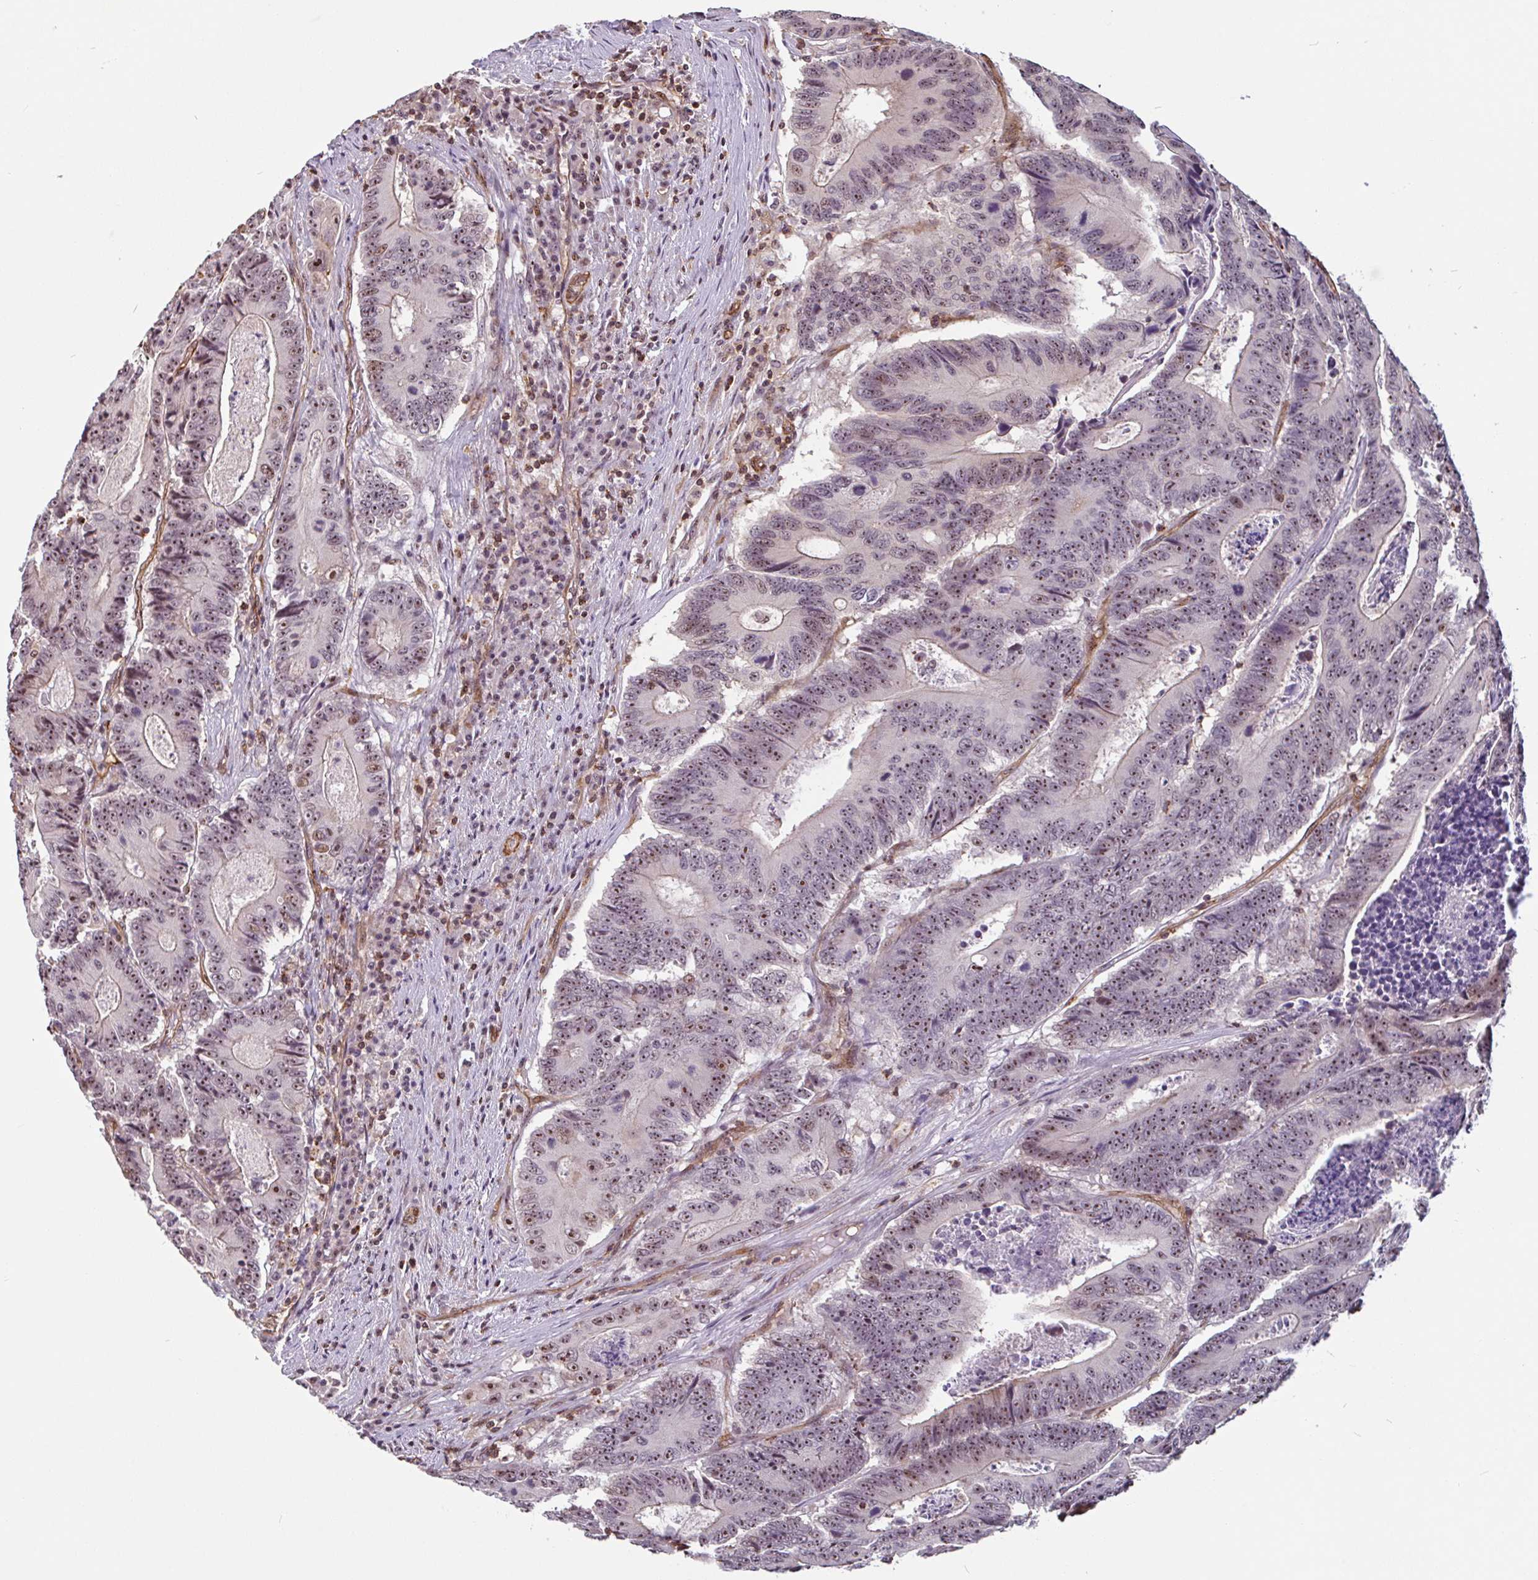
{"staining": {"intensity": "moderate", "quantity": ">75%", "location": "nuclear"}, "tissue": "colorectal cancer", "cell_type": "Tumor cells", "image_type": "cancer", "snomed": [{"axis": "morphology", "description": "Adenocarcinoma, NOS"}, {"axis": "topography", "description": "Colon"}], "caption": "IHC (DAB) staining of adenocarcinoma (colorectal) reveals moderate nuclear protein expression in approximately >75% of tumor cells.", "gene": "ZNF689", "patient": {"sex": "male", "age": 83}}